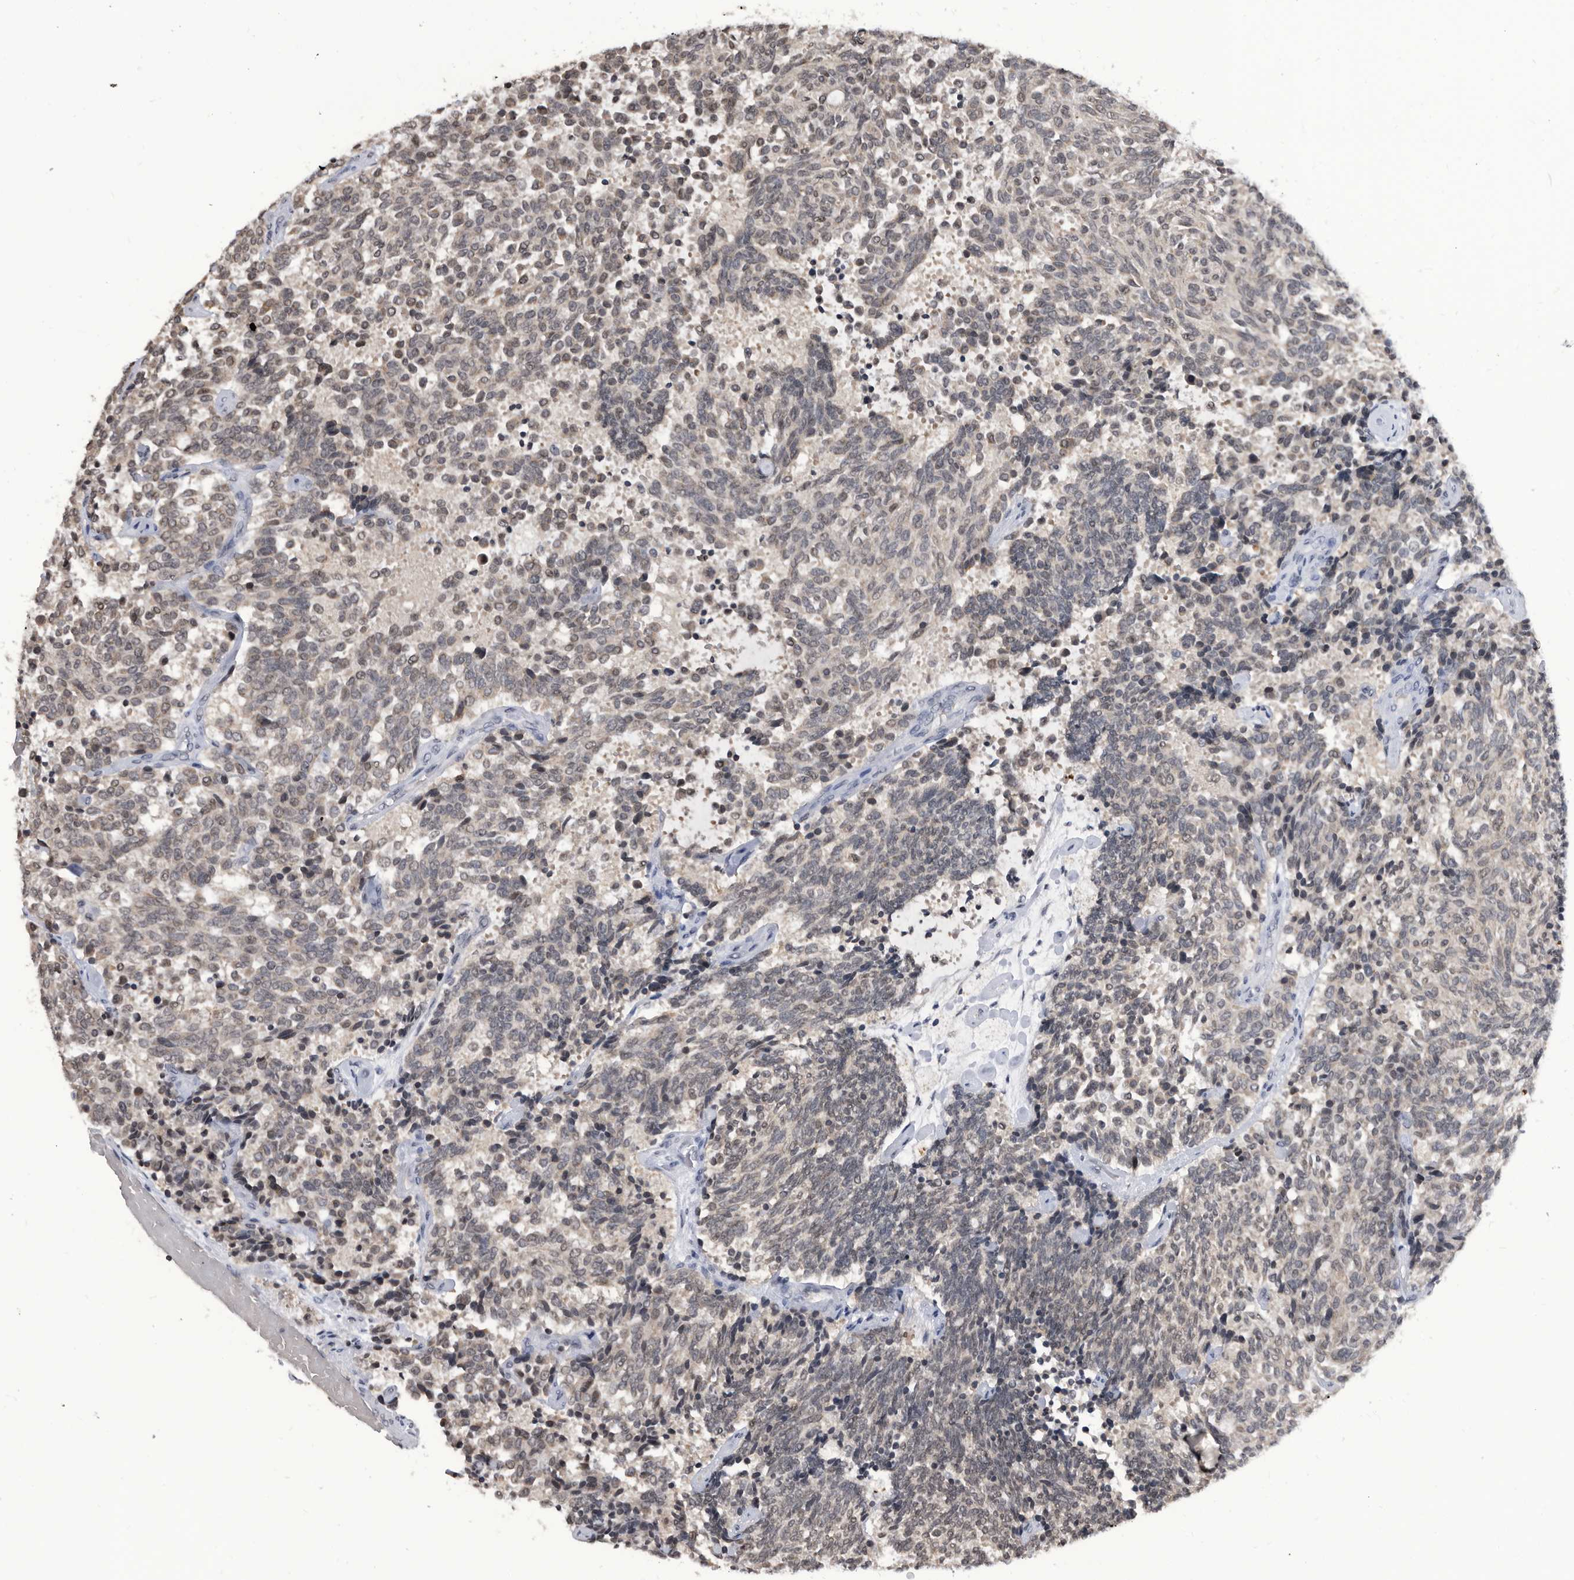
{"staining": {"intensity": "weak", "quantity": "25%-75%", "location": "cytoplasmic/membranous,nuclear"}, "tissue": "carcinoid", "cell_type": "Tumor cells", "image_type": "cancer", "snomed": [{"axis": "morphology", "description": "Carcinoid, malignant, NOS"}, {"axis": "topography", "description": "Pancreas"}], "caption": "Weak cytoplasmic/membranous and nuclear protein expression is present in about 25%-75% of tumor cells in carcinoid.", "gene": "TSTD1", "patient": {"sex": "female", "age": 54}}